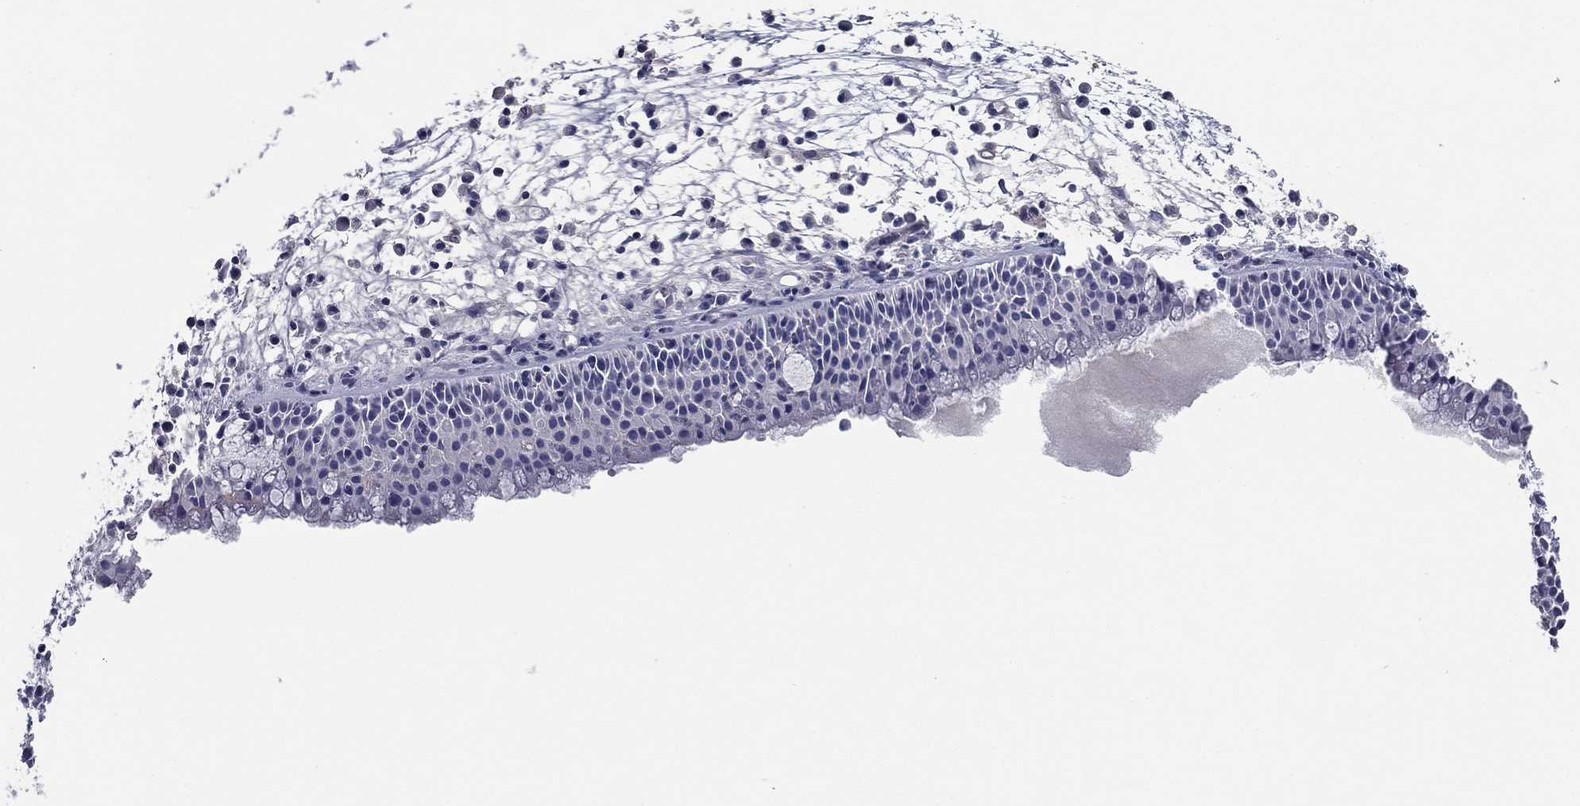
{"staining": {"intensity": "negative", "quantity": "none", "location": "none"}, "tissue": "nasopharynx", "cell_type": "Respiratory epithelial cells", "image_type": "normal", "snomed": [{"axis": "morphology", "description": "Normal tissue, NOS"}, {"axis": "topography", "description": "Nasopharynx"}], "caption": "Protein analysis of benign nasopharynx shows no significant expression in respiratory epithelial cells. The staining was performed using DAB to visualize the protein expression in brown, while the nuclei were stained in blue with hematoxylin (Magnification: 20x).", "gene": "CPLX4", "patient": {"sex": "female", "age": 73}}